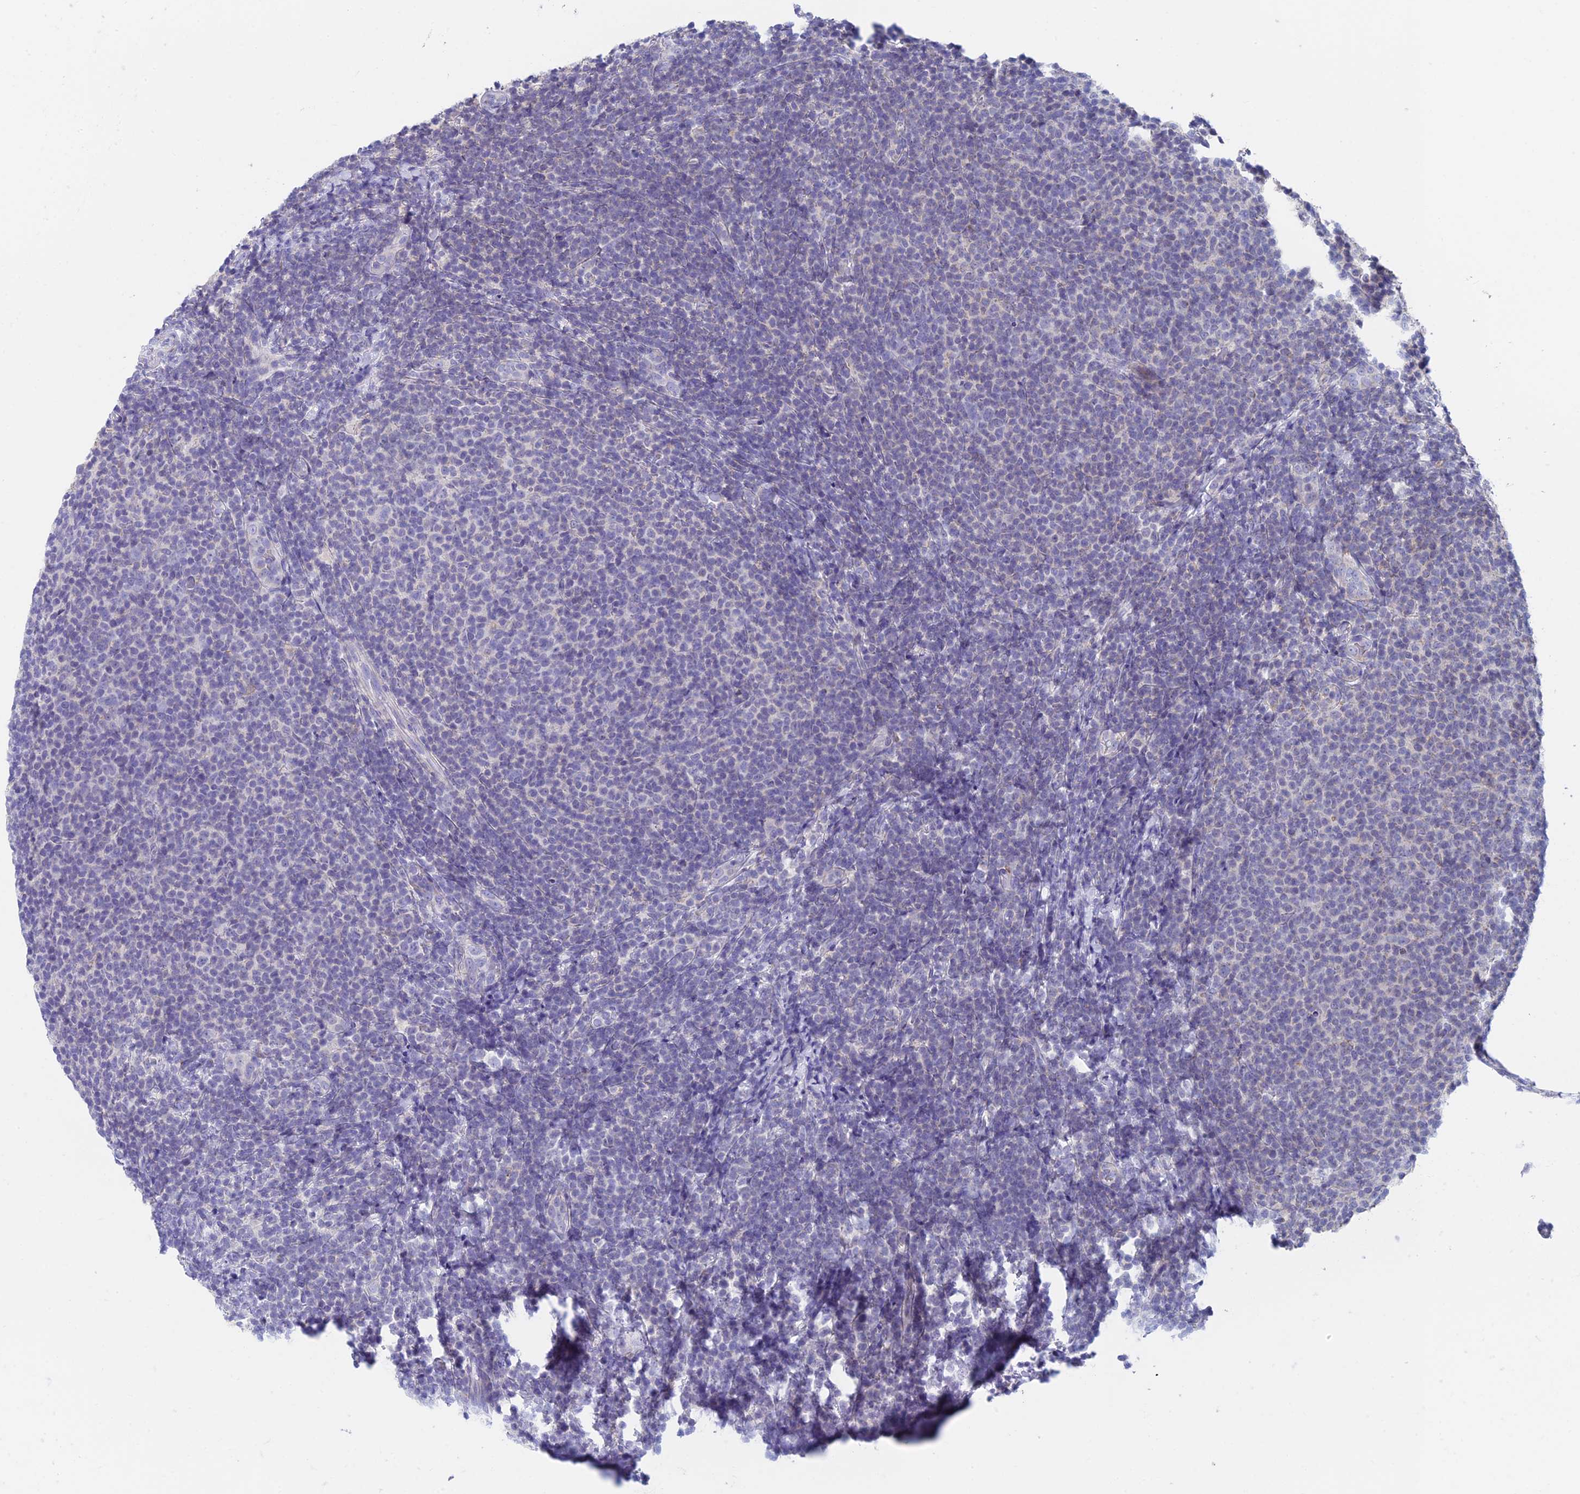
{"staining": {"intensity": "negative", "quantity": "none", "location": "none"}, "tissue": "lymphoma", "cell_type": "Tumor cells", "image_type": "cancer", "snomed": [{"axis": "morphology", "description": "Malignant lymphoma, non-Hodgkin's type, Low grade"}, {"axis": "topography", "description": "Lymph node"}], "caption": "A high-resolution micrograph shows immunohistochemistry (IHC) staining of malignant lymphoma, non-Hodgkin's type (low-grade), which reveals no significant positivity in tumor cells. (Stains: DAB (3,3'-diaminobenzidine) immunohistochemistry with hematoxylin counter stain, Microscopy: brightfield microscopy at high magnification).", "gene": "REXO5", "patient": {"sex": "male", "age": 66}}